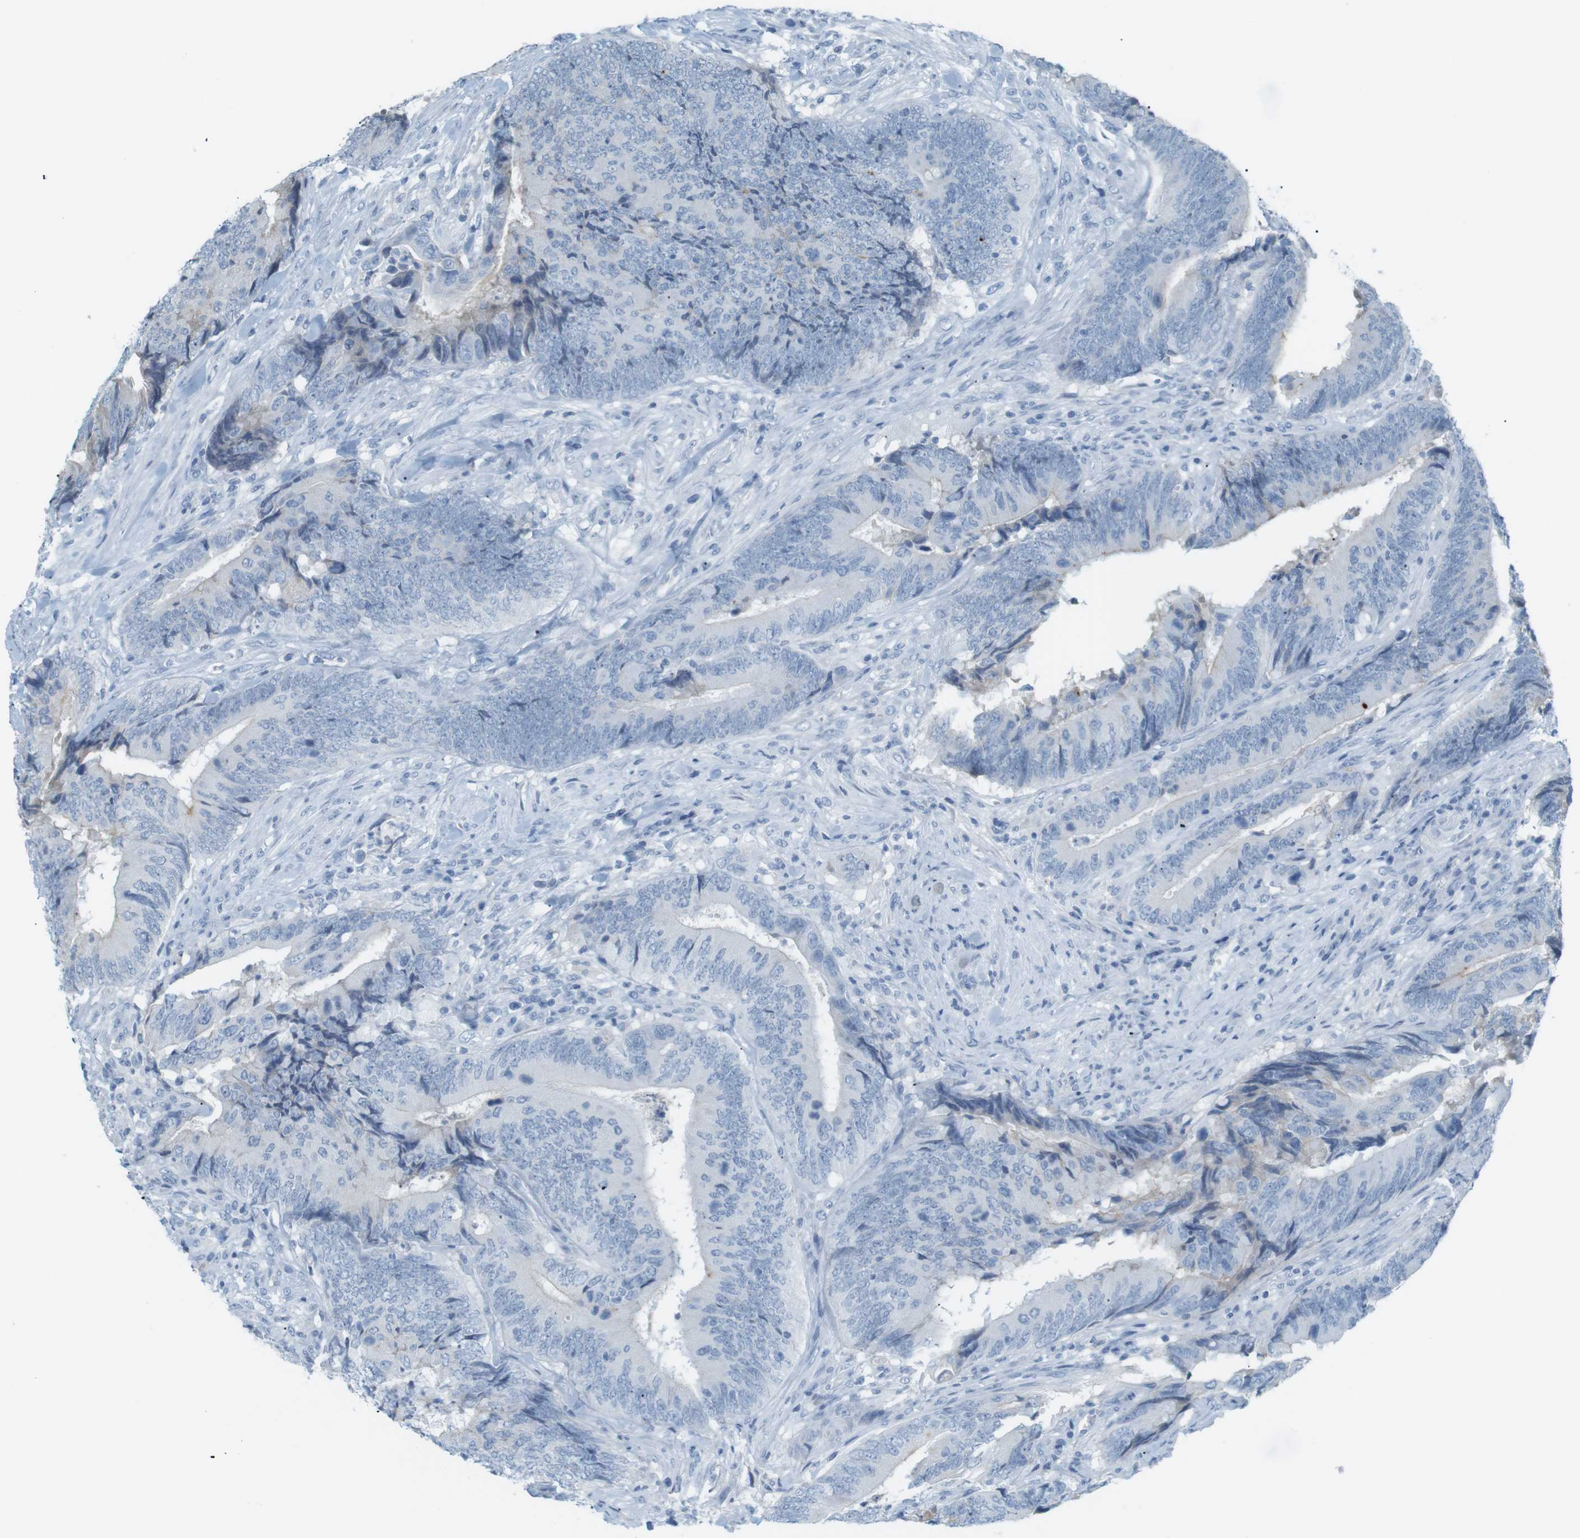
{"staining": {"intensity": "negative", "quantity": "none", "location": "none"}, "tissue": "colorectal cancer", "cell_type": "Tumor cells", "image_type": "cancer", "snomed": [{"axis": "morphology", "description": "Normal tissue, NOS"}, {"axis": "morphology", "description": "Adenocarcinoma, NOS"}, {"axis": "topography", "description": "Colon"}], "caption": "Immunohistochemistry histopathology image of neoplastic tissue: colorectal cancer (adenocarcinoma) stained with DAB exhibits no significant protein positivity in tumor cells.", "gene": "AZGP1", "patient": {"sex": "male", "age": 56}}